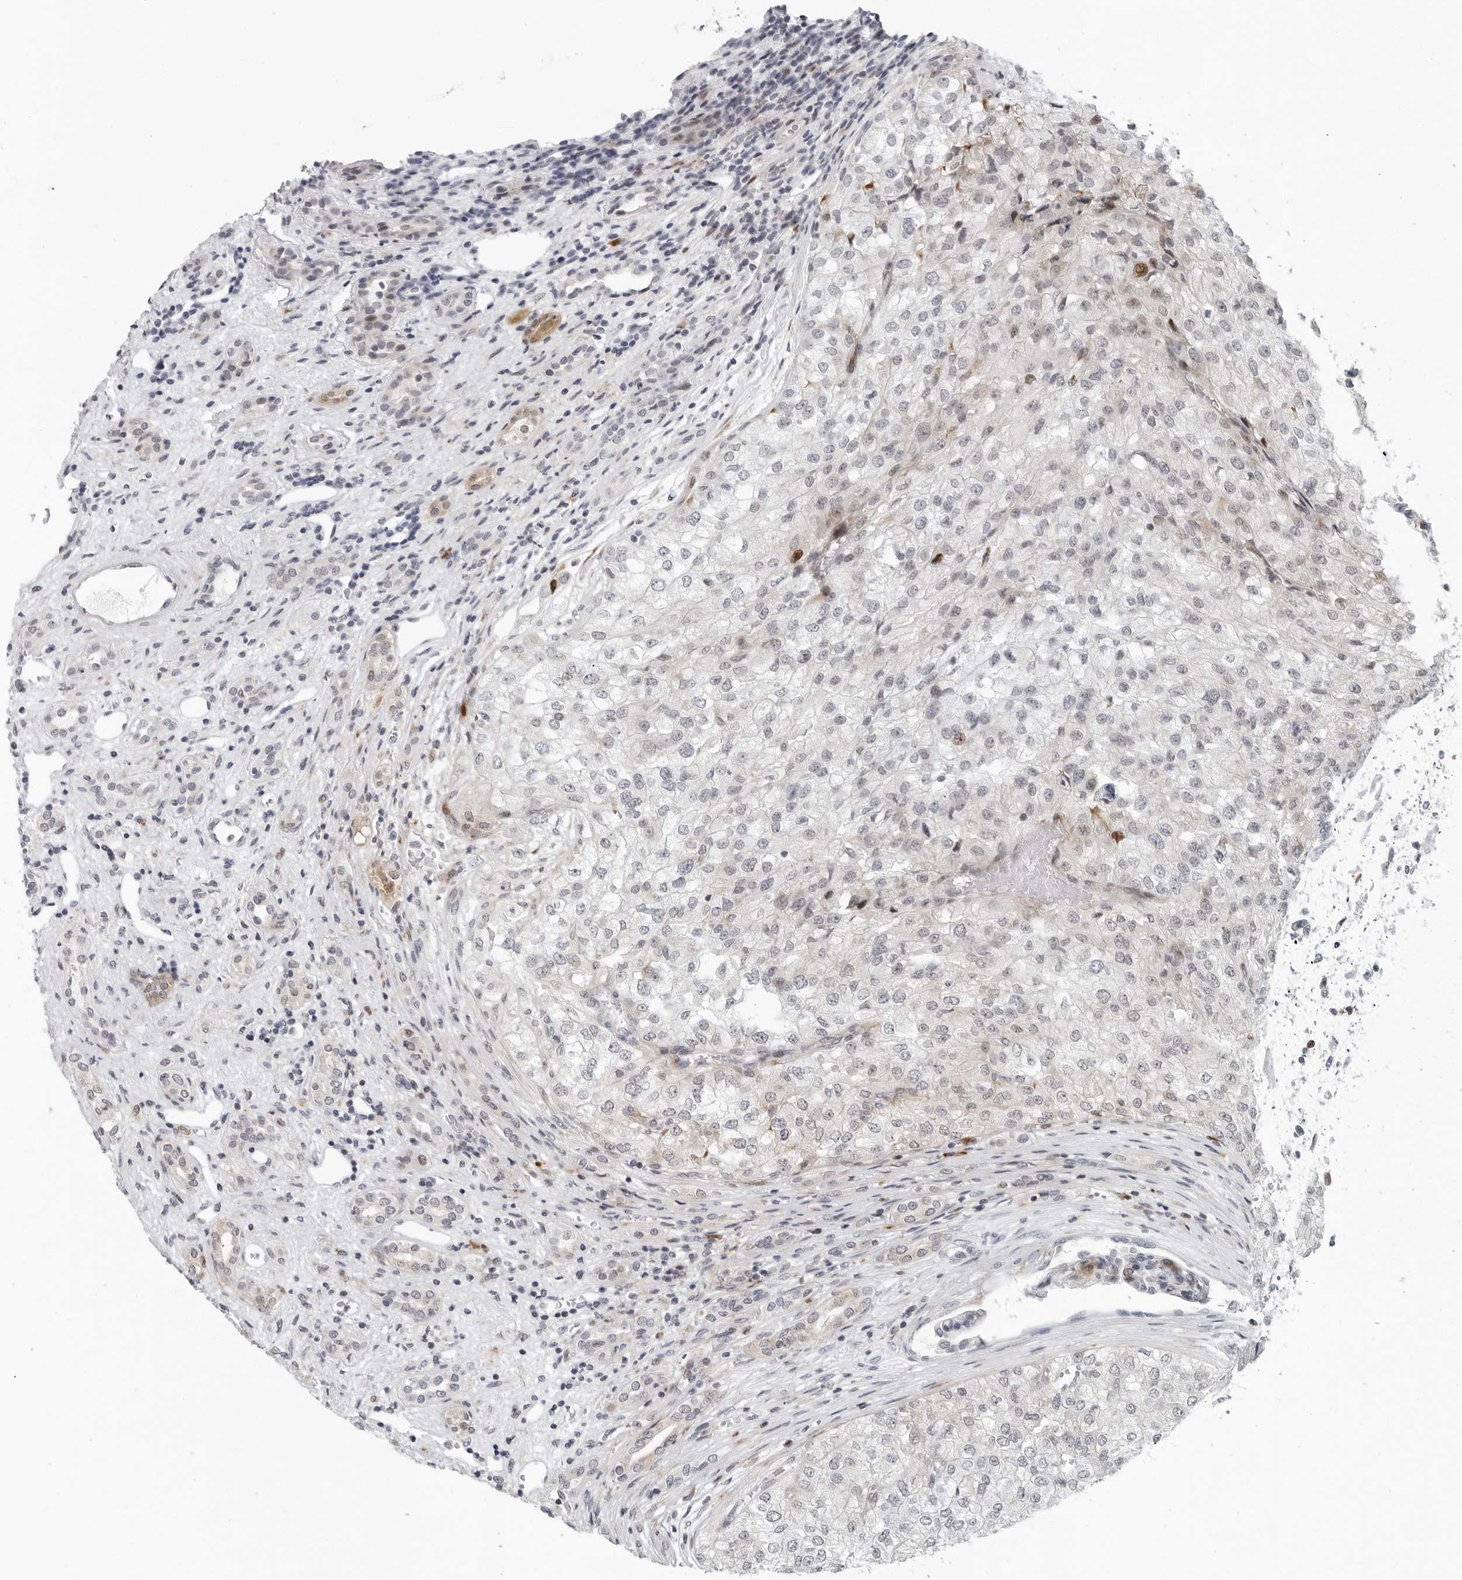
{"staining": {"intensity": "negative", "quantity": "none", "location": "none"}, "tissue": "renal cancer", "cell_type": "Tumor cells", "image_type": "cancer", "snomed": [{"axis": "morphology", "description": "Adenocarcinoma, NOS"}, {"axis": "topography", "description": "Kidney"}], "caption": "Renal cancer (adenocarcinoma) was stained to show a protein in brown. There is no significant expression in tumor cells.", "gene": "PIP4K2C", "patient": {"sex": "female", "age": 54}}